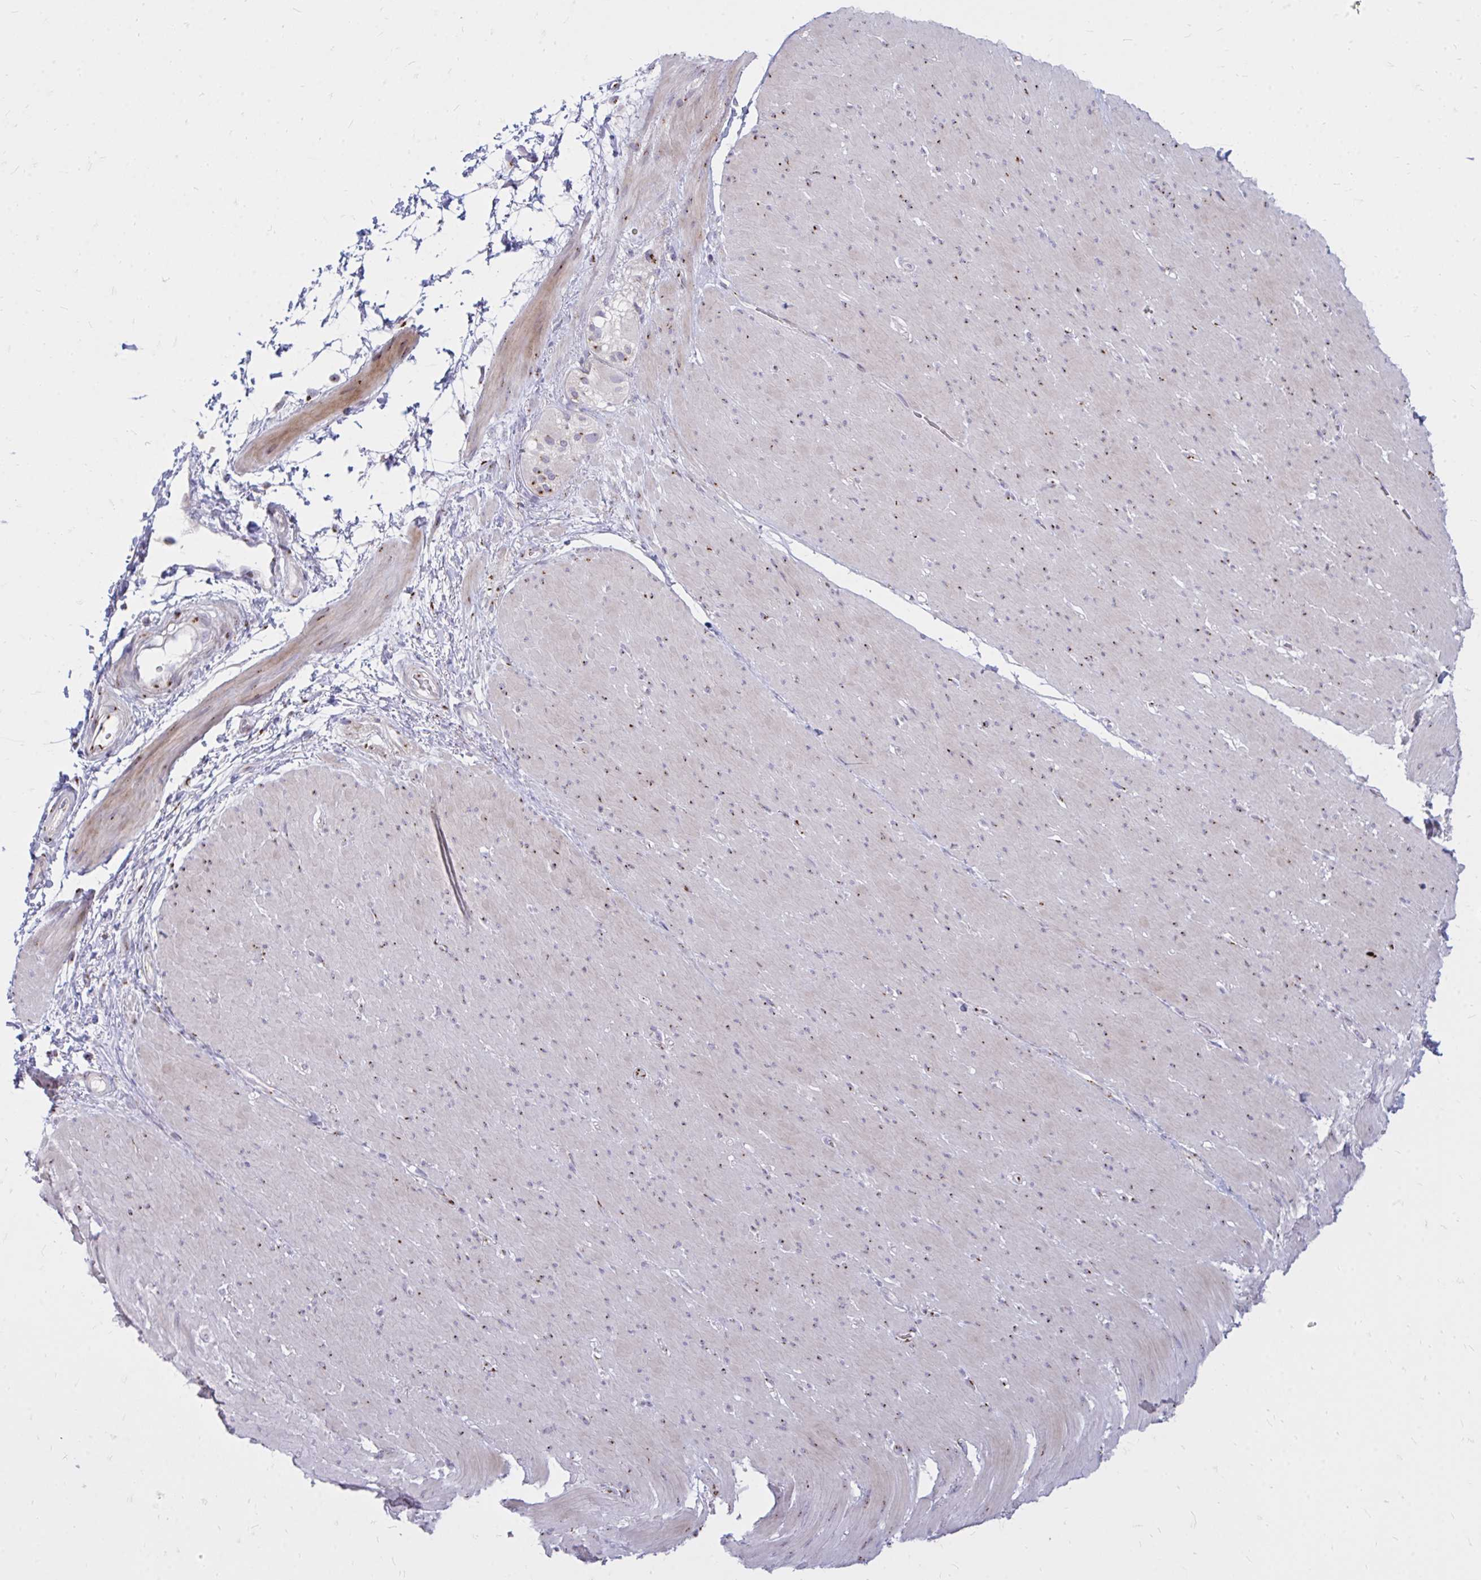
{"staining": {"intensity": "weak", "quantity": "25%-75%", "location": "cytoplasmic/membranous"}, "tissue": "smooth muscle", "cell_type": "Smooth muscle cells", "image_type": "normal", "snomed": [{"axis": "morphology", "description": "Normal tissue, NOS"}, {"axis": "topography", "description": "Smooth muscle"}, {"axis": "topography", "description": "Rectum"}], "caption": "The micrograph shows immunohistochemical staining of benign smooth muscle. There is weak cytoplasmic/membranous positivity is appreciated in about 25%-75% of smooth muscle cells.", "gene": "RAB6A", "patient": {"sex": "male", "age": 53}}